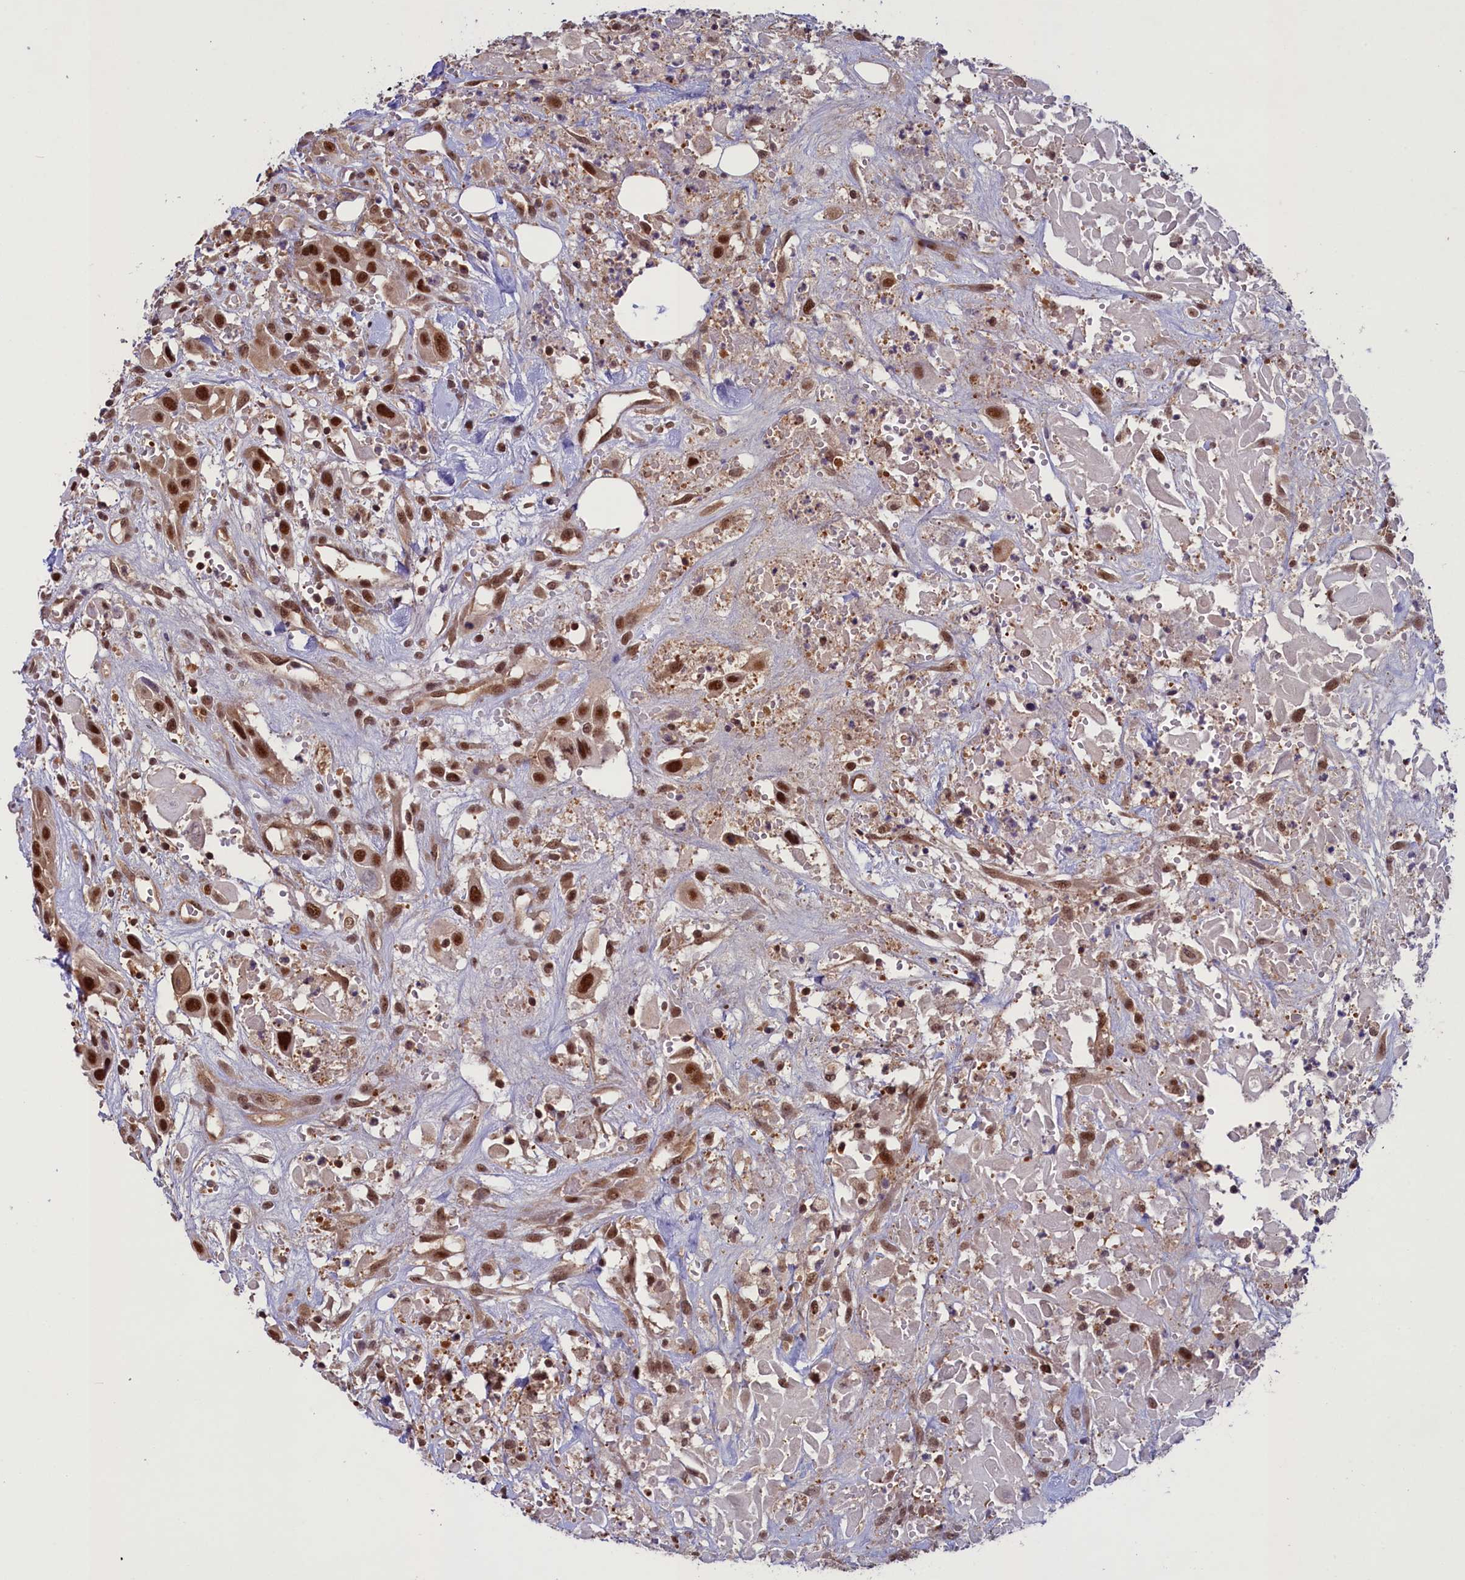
{"staining": {"intensity": "strong", "quantity": ">75%", "location": "cytoplasmic/membranous,nuclear"}, "tissue": "head and neck cancer", "cell_type": "Tumor cells", "image_type": "cancer", "snomed": [{"axis": "morphology", "description": "Squamous cell carcinoma, NOS"}, {"axis": "topography", "description": "Head-Neck"}], "caption": "High-power microscopy captured an IHC micrograph of head and neck cancer (squamous cell carcinoma), revealing strong cytoplasmic/membranous and nuclear staining in approximately >75% of tumor cells.", "gene": "SLC7A6OS", "patient": {"sex": "male", "age": 81}}